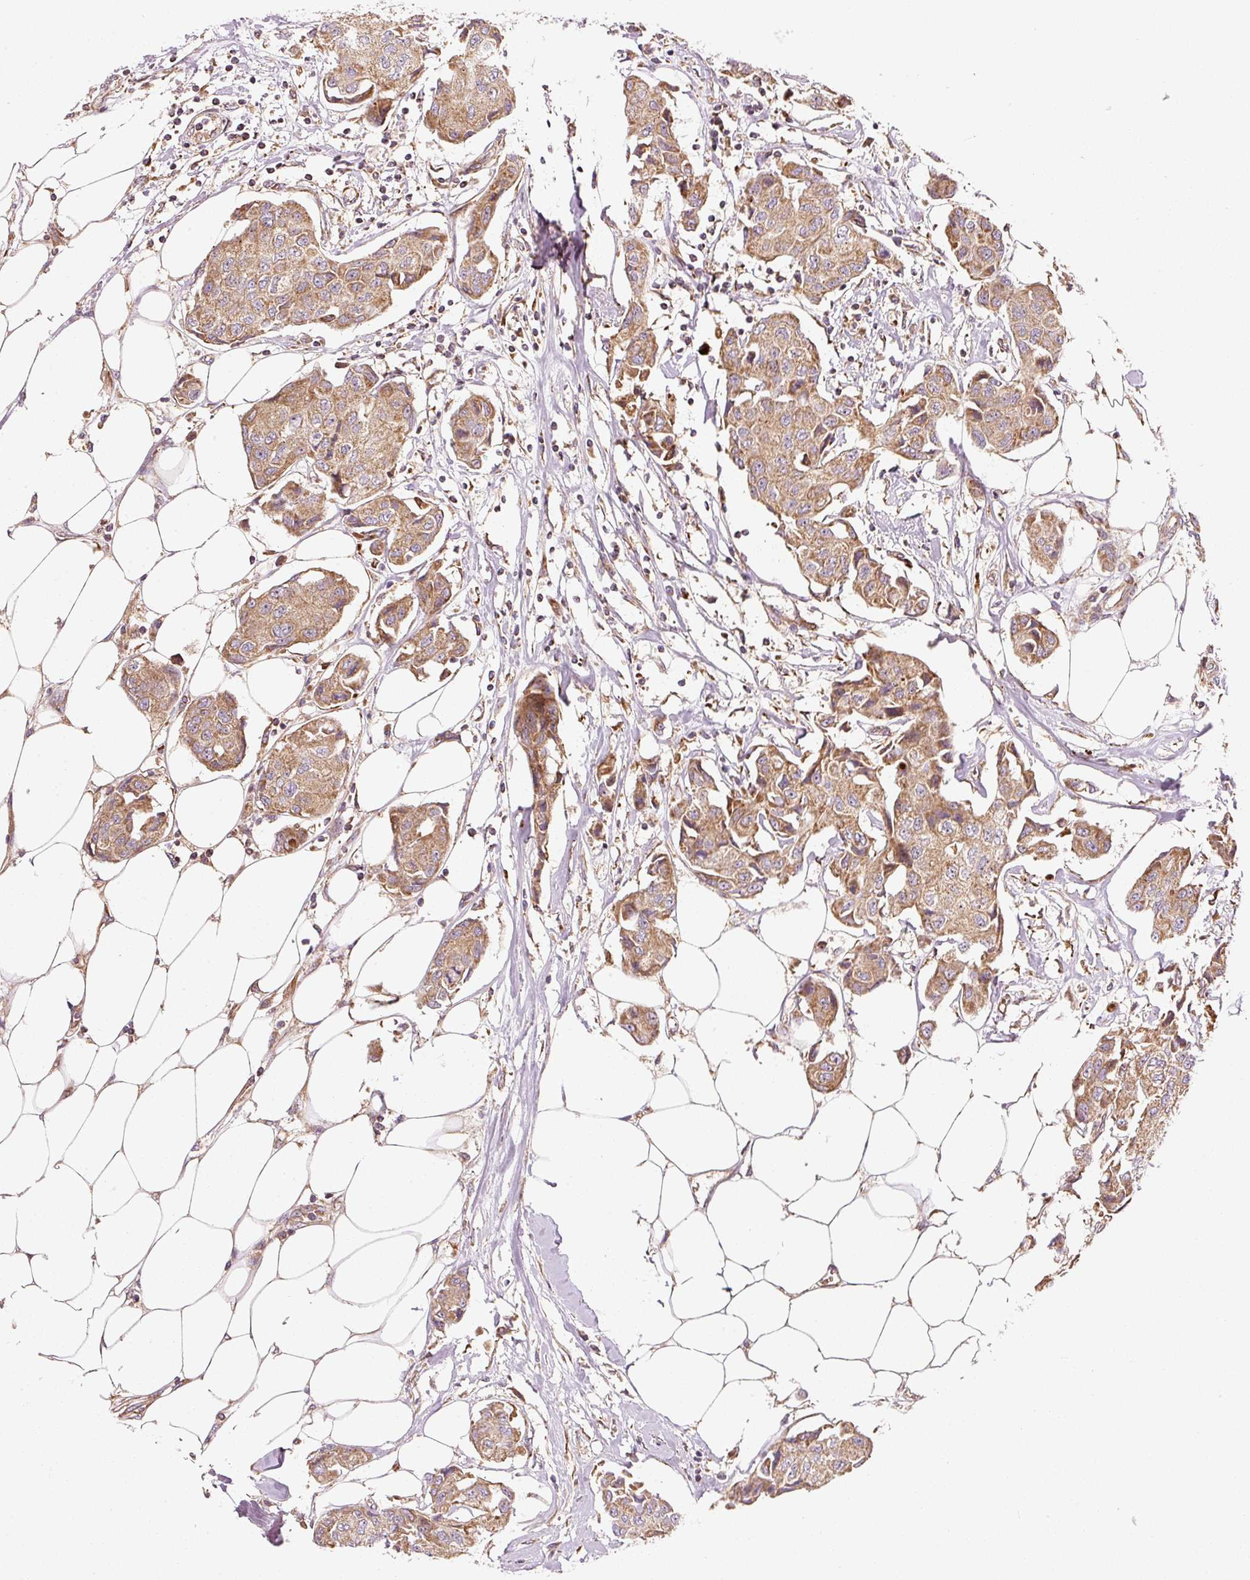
{"staining": {"intensity": "moderate", "quantity": ">75%", "location": "cytoplasmic/membranous"}, "tissue": "breast cancer", "cell_type": "Tumor cells", "image_type": "cancer", "snomed": [{"axis": "morphology", "description": "Duct carcinoma"}, {"axis": "topography", "description": "Breast"}, {"axis": "topography", "description": "Lymph node"}], "caption": "Breast cancer (infiltrating ductal carcinoma) stained with a brown dye demonstrates moderate cytoplasmic/membranous positive expression in about >75% of tumor cells.", "gene": "ISCU", "patient": {"sex": "female", "age": 80}}